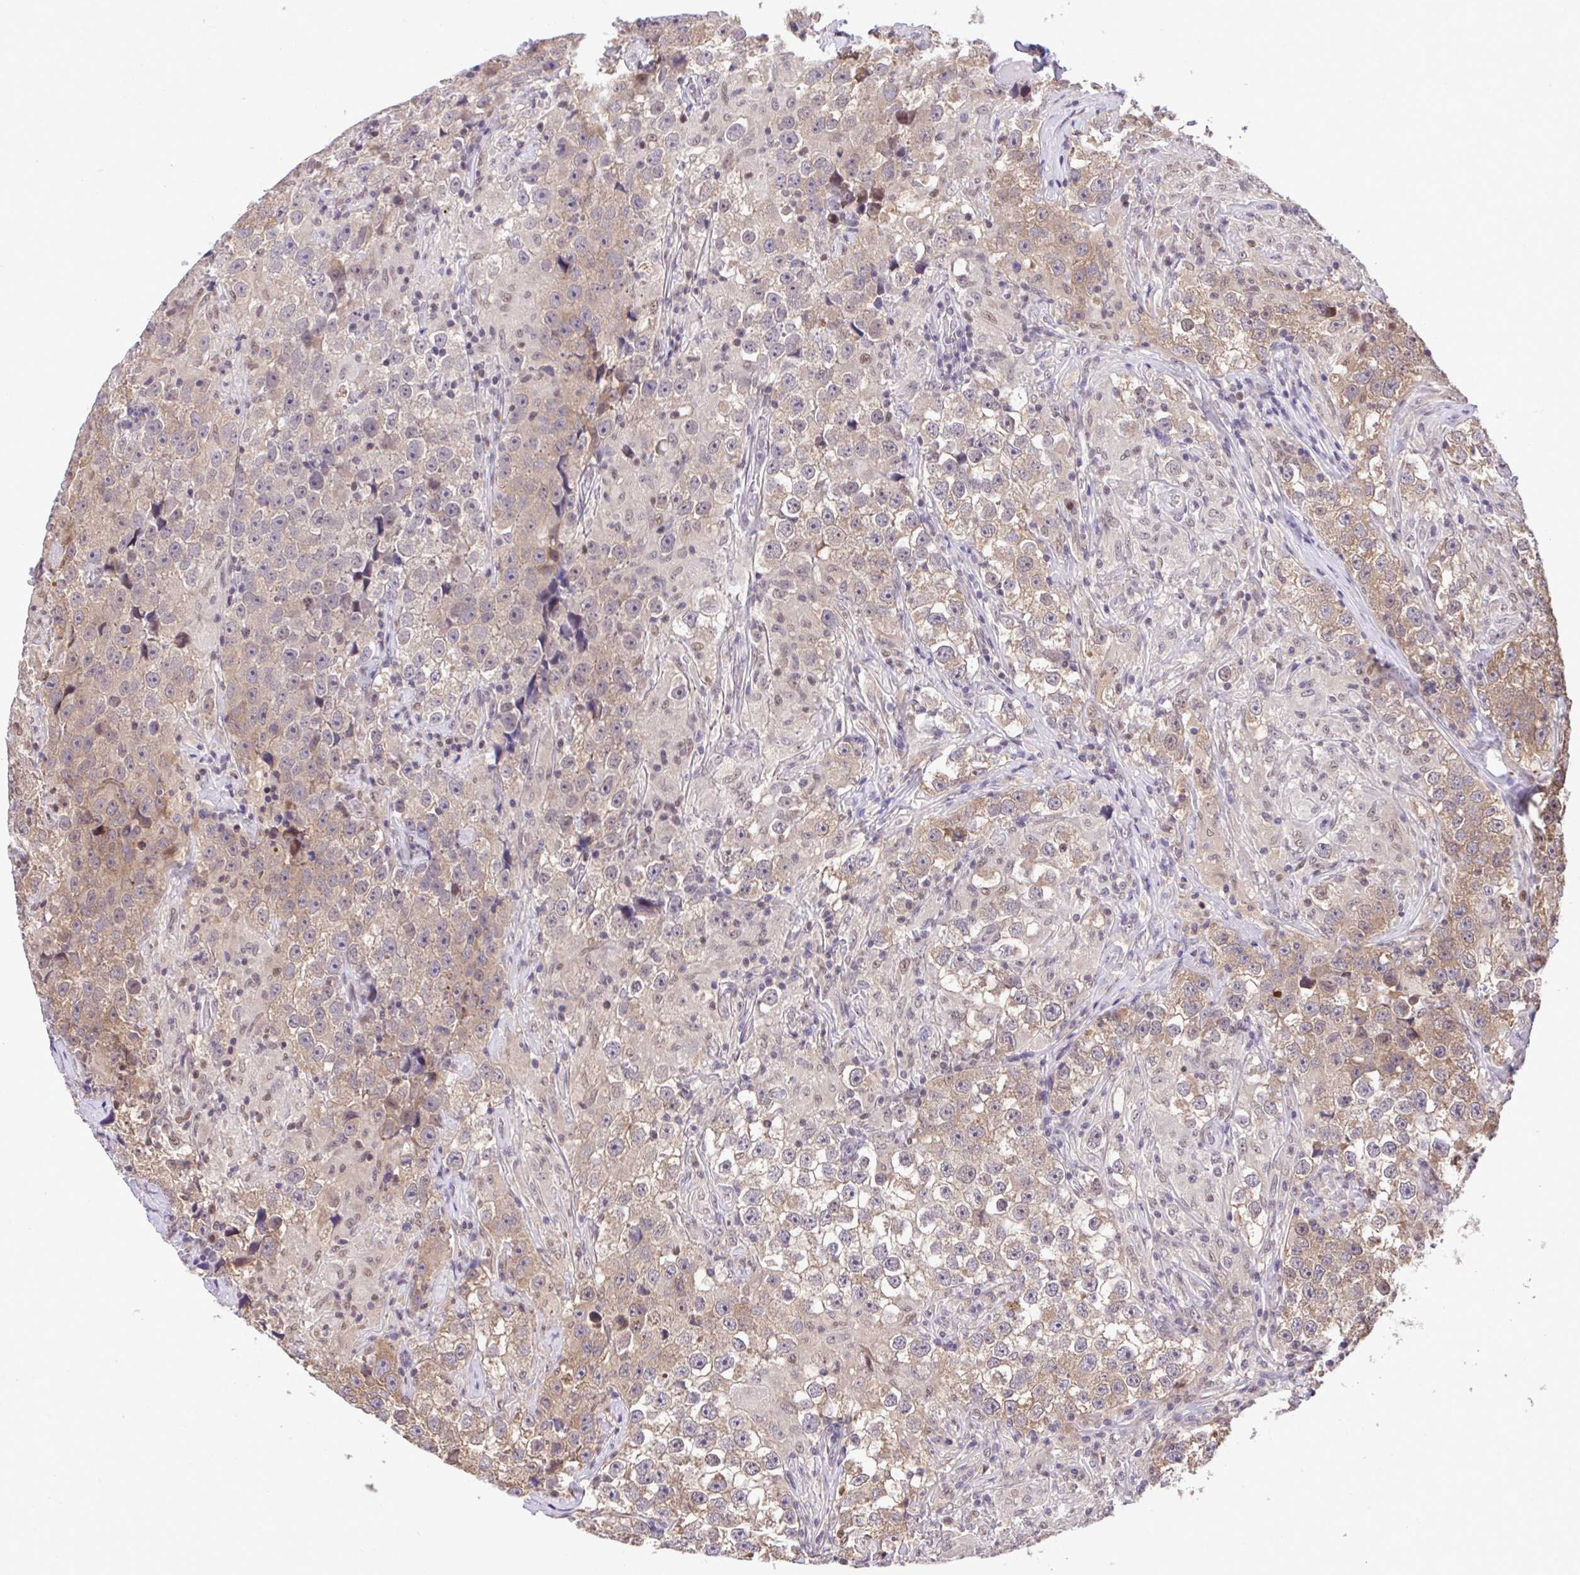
{"staining": {"intensity": "weak", "quantity": "25%-75%", "location": "cytoplasmic/membranous"}, "tissue": "testis cancer", "cell_type": "Tumor cells", "image_type": "cancer", "snomed": [{"axis": "morphology", "description": "Seminoma, NOS"}, {"axis": "topography", "description": "Testis"}], "caption": "High-magnification brightfield microscopy of testis cancer stained with DAB (brown) and counterstained with hematoxylin (blue). tumor cells exhibit weak cytoplasmic/membranous staining is identified in approximately25%-75% of cells.", "gene": "GLIS3", "patient": {"sex": "male", "age": 46}}